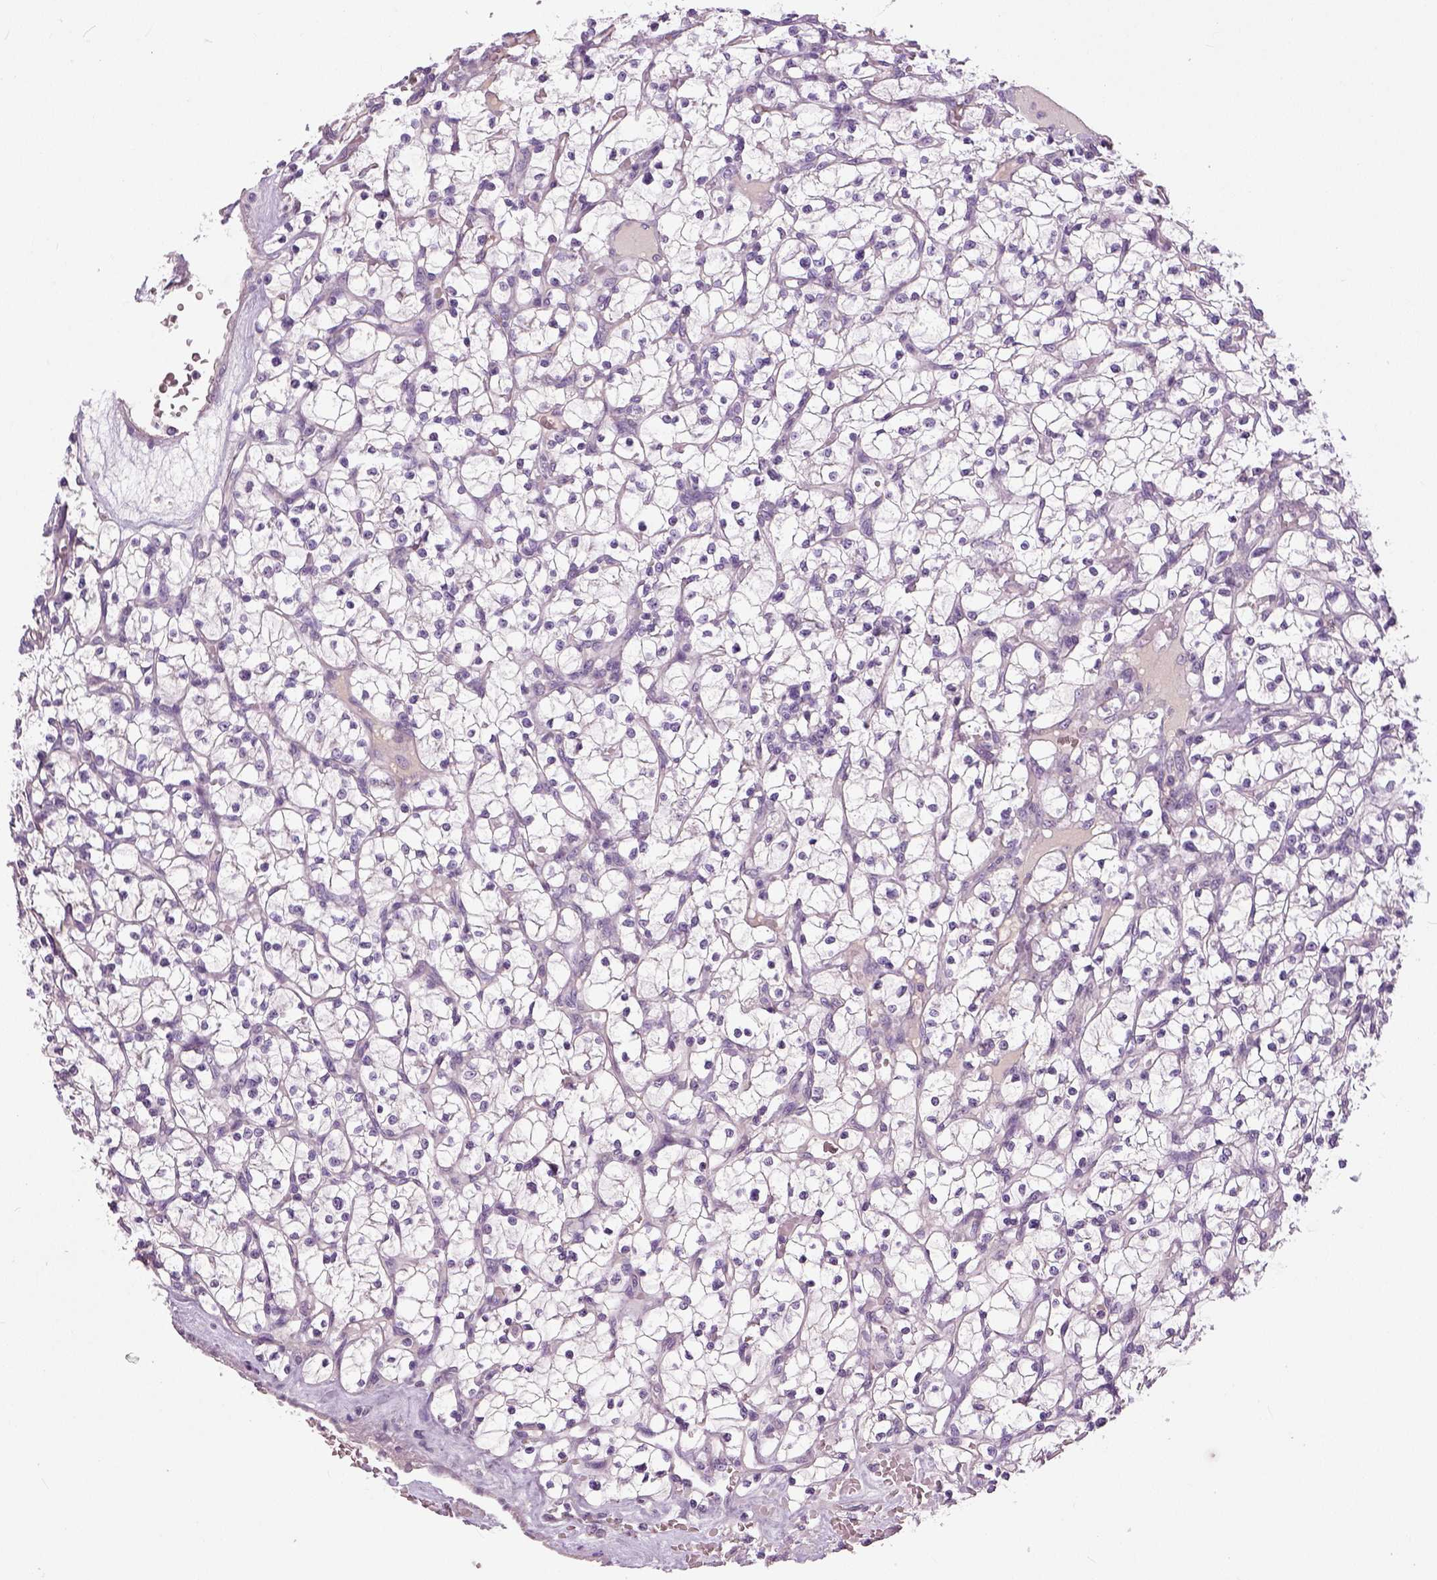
{"staining": {"intensity": "negative", "quantity": "none", "location": "none"}, "tissue": "renal cancer", "cell_type": "Tumor cells", "image_type": "cancer", "snomed": [{"axis": "morphology", "description": "Adenocarcinoma, NOS"}, {"axis": "topography", "description": "Kidney"}], "caption": "Human renal adenocarcinoma stained for a protein using IHC shows no staining in tumor cells.", "gene": "NECAB1", "patient": {"sex": "female", "age": 64}}